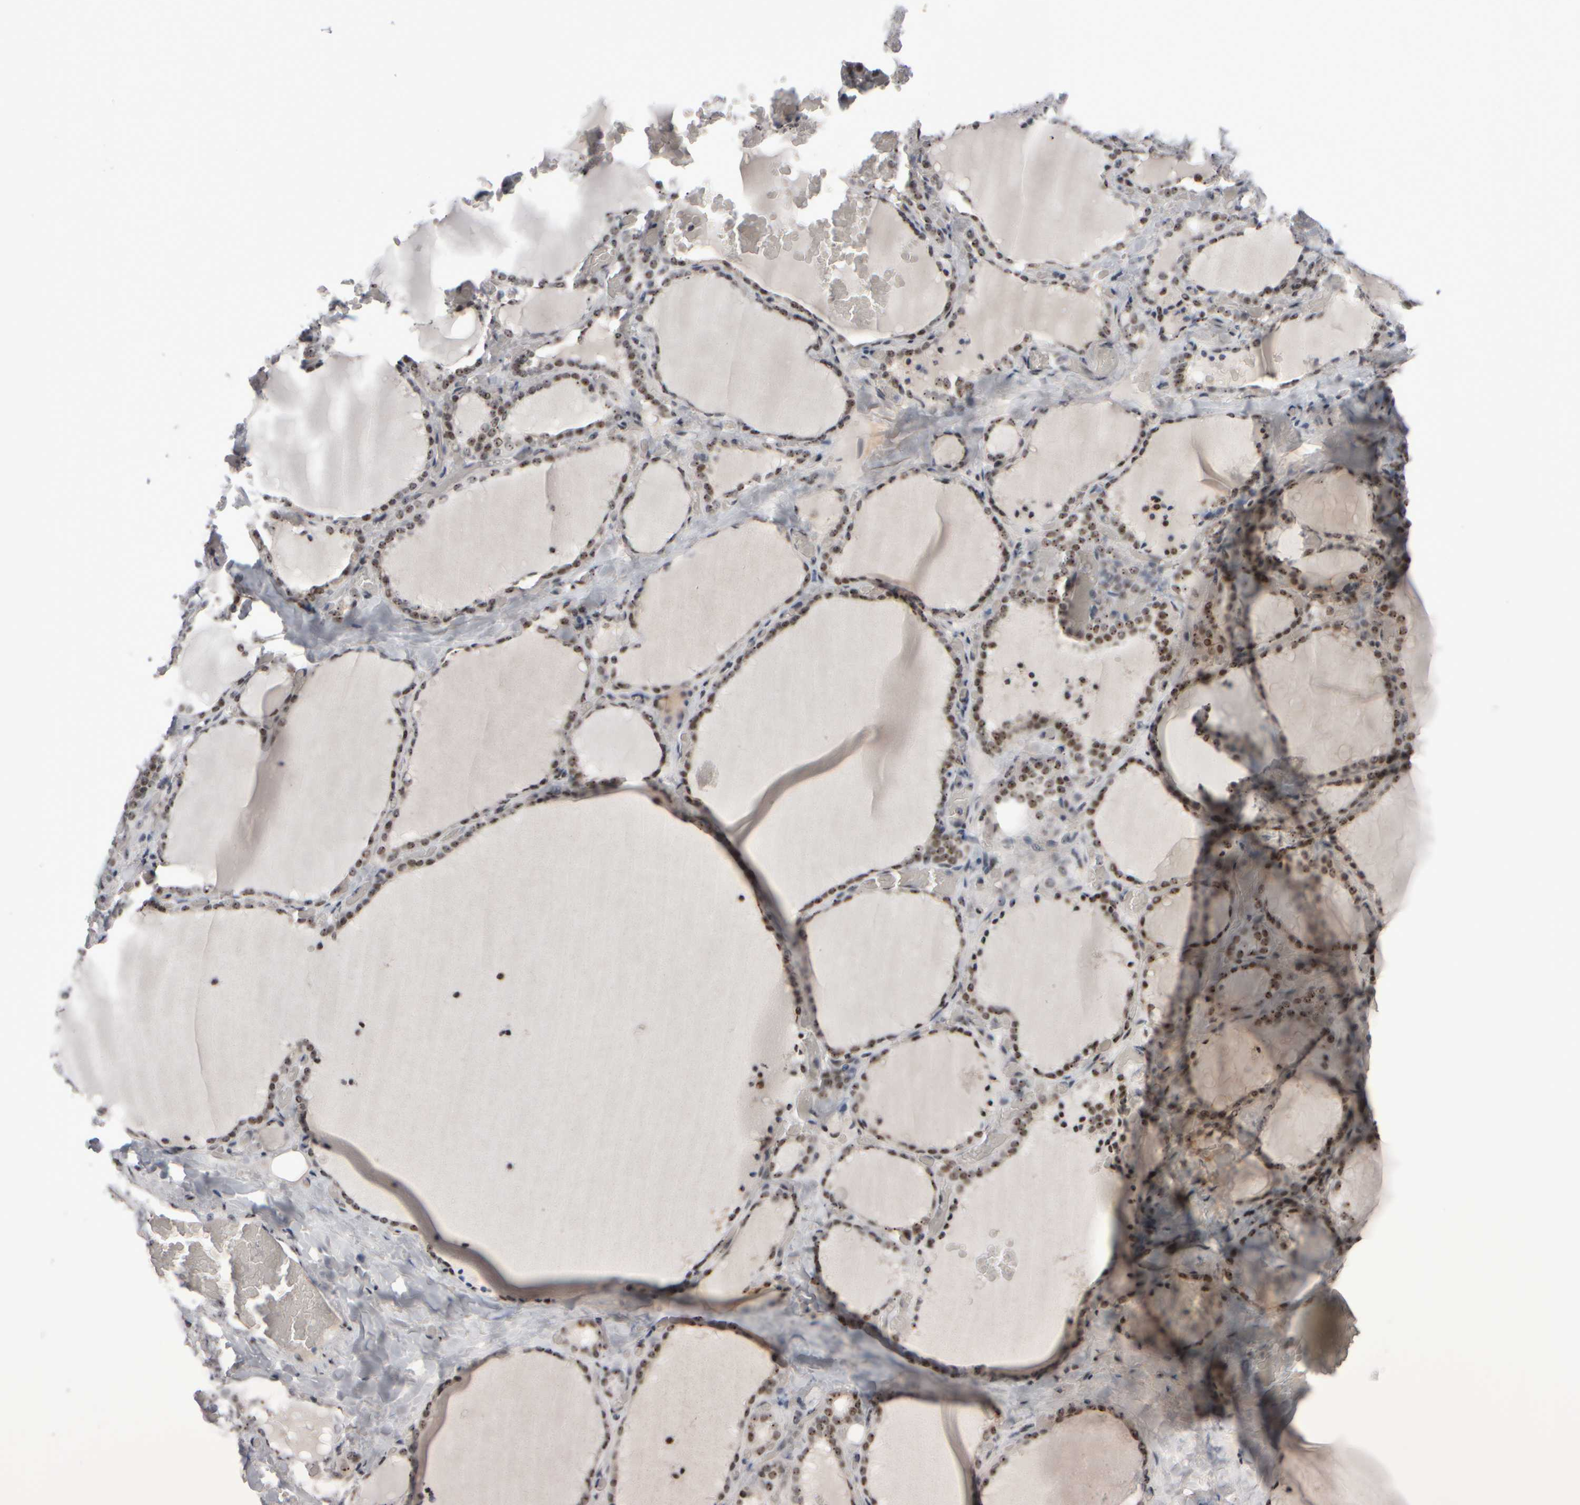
{"staining": {"intensity": "strong", "quantity": ">75%", "location": "nuclear"}, "tissue": "thyroid gland", "cell_type": "Glandular cells", "image_type": "normal", "snomed": [{"axis": "morphology", "description": "Normal tissue, NOS"}, {"axis": "topography", "description": "Thyroid gland"}], "caption": "Strong nuclear staining for a protein is appreciated in approximately >75% of glandular cells of normal thyroid gland using IHC.", "gene": "SURF6", "patient": {"sex": "female", "age": 22}}